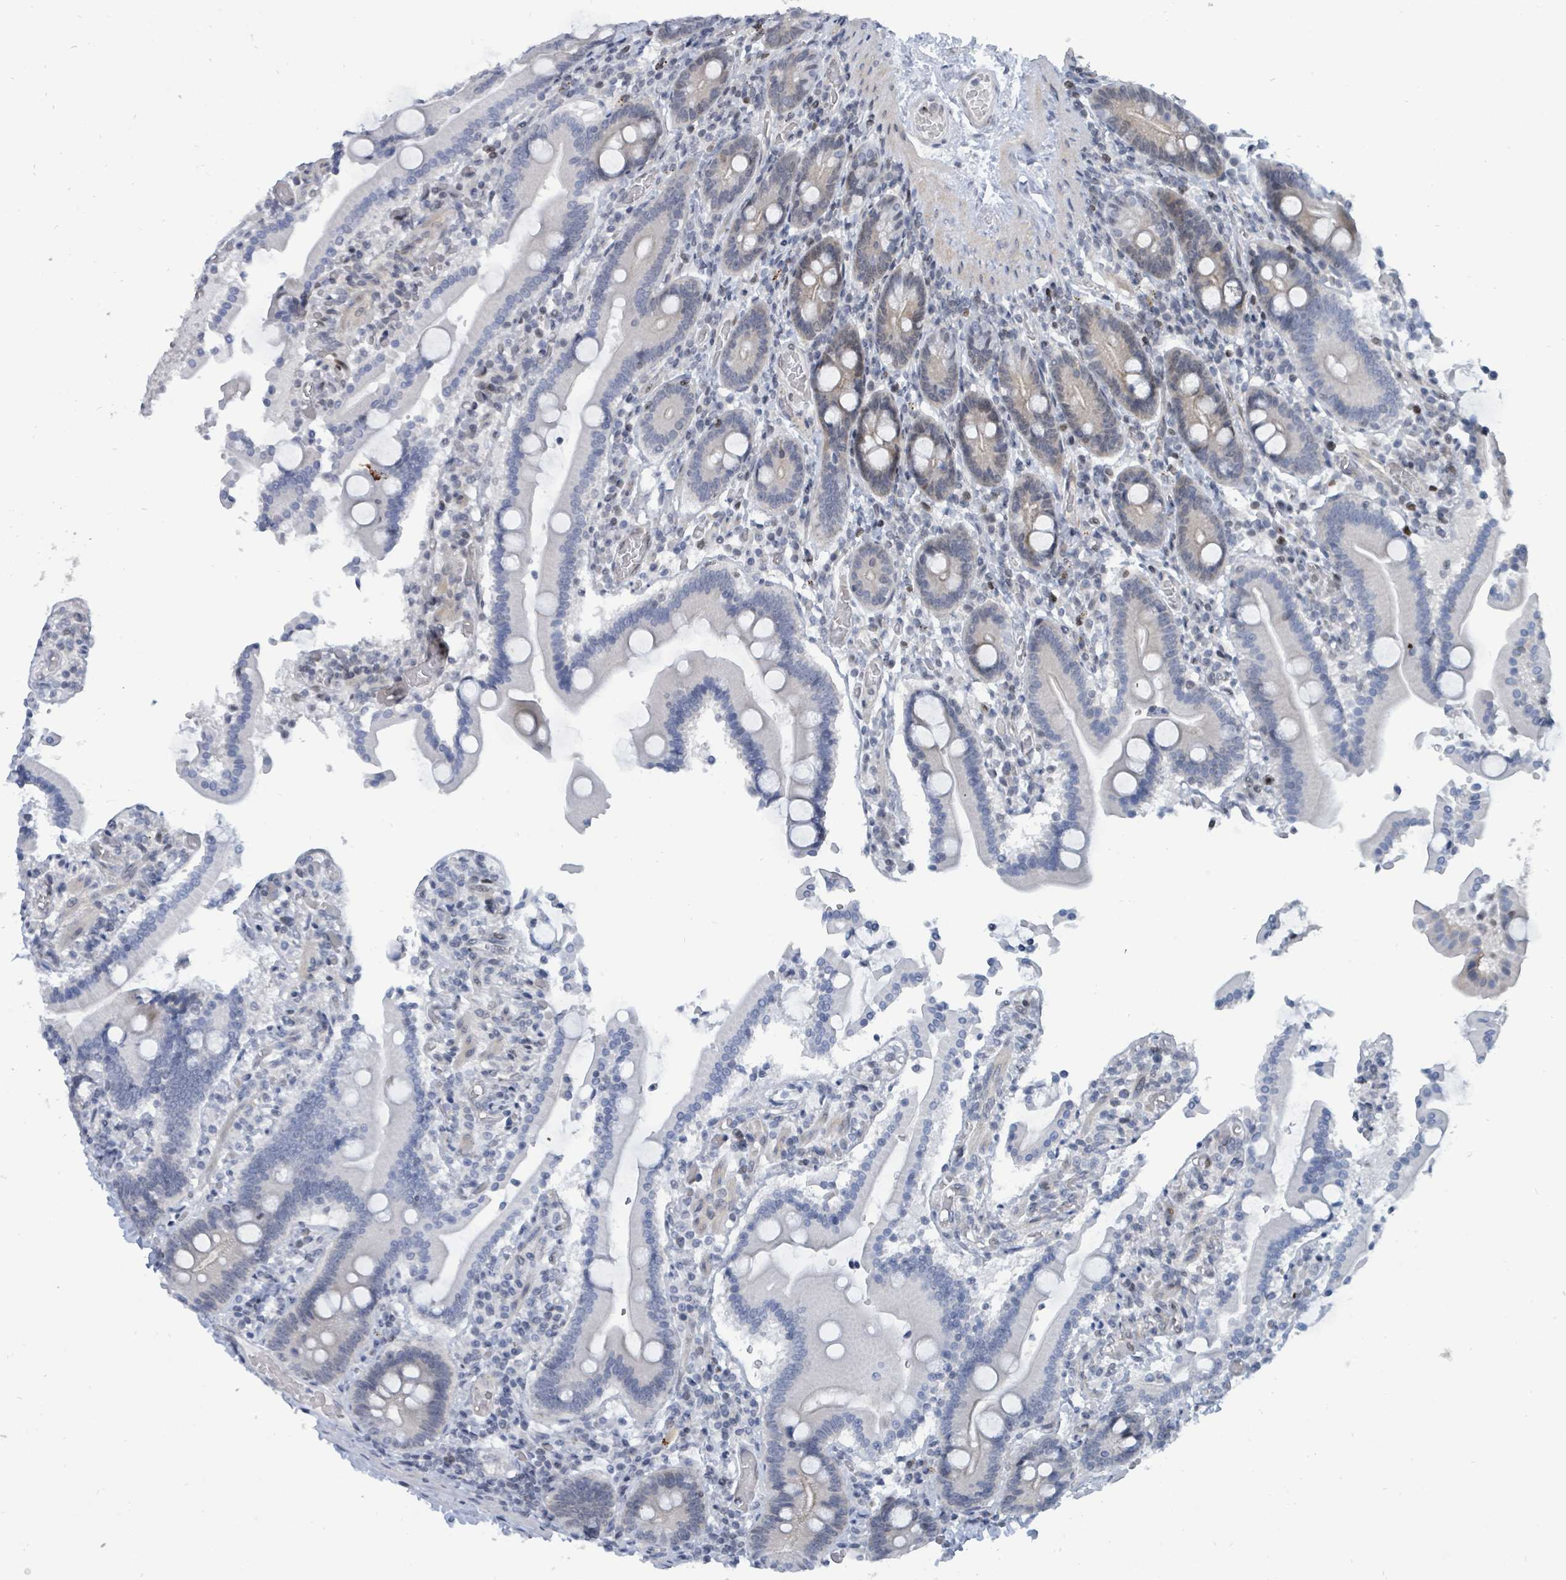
{"staining": {"intensity": "strong", "quantity": "<25%", "location": "nuclear"}, "tissue": "duodenum", "cell_type": "Glandular cells", "image_type": "normal", "snomed": [{"axis": "morphology", "description": "Normal tissue, NOS"}, {"axis": "topography", "description": "Duodenum"}], "caption": "Protein staining reveals strong nuclear positivity in approximately <25% of glandular cells in normal duodenum.", "gene": "SUMO2", "patient": {"sex": "male", "age": 55}}